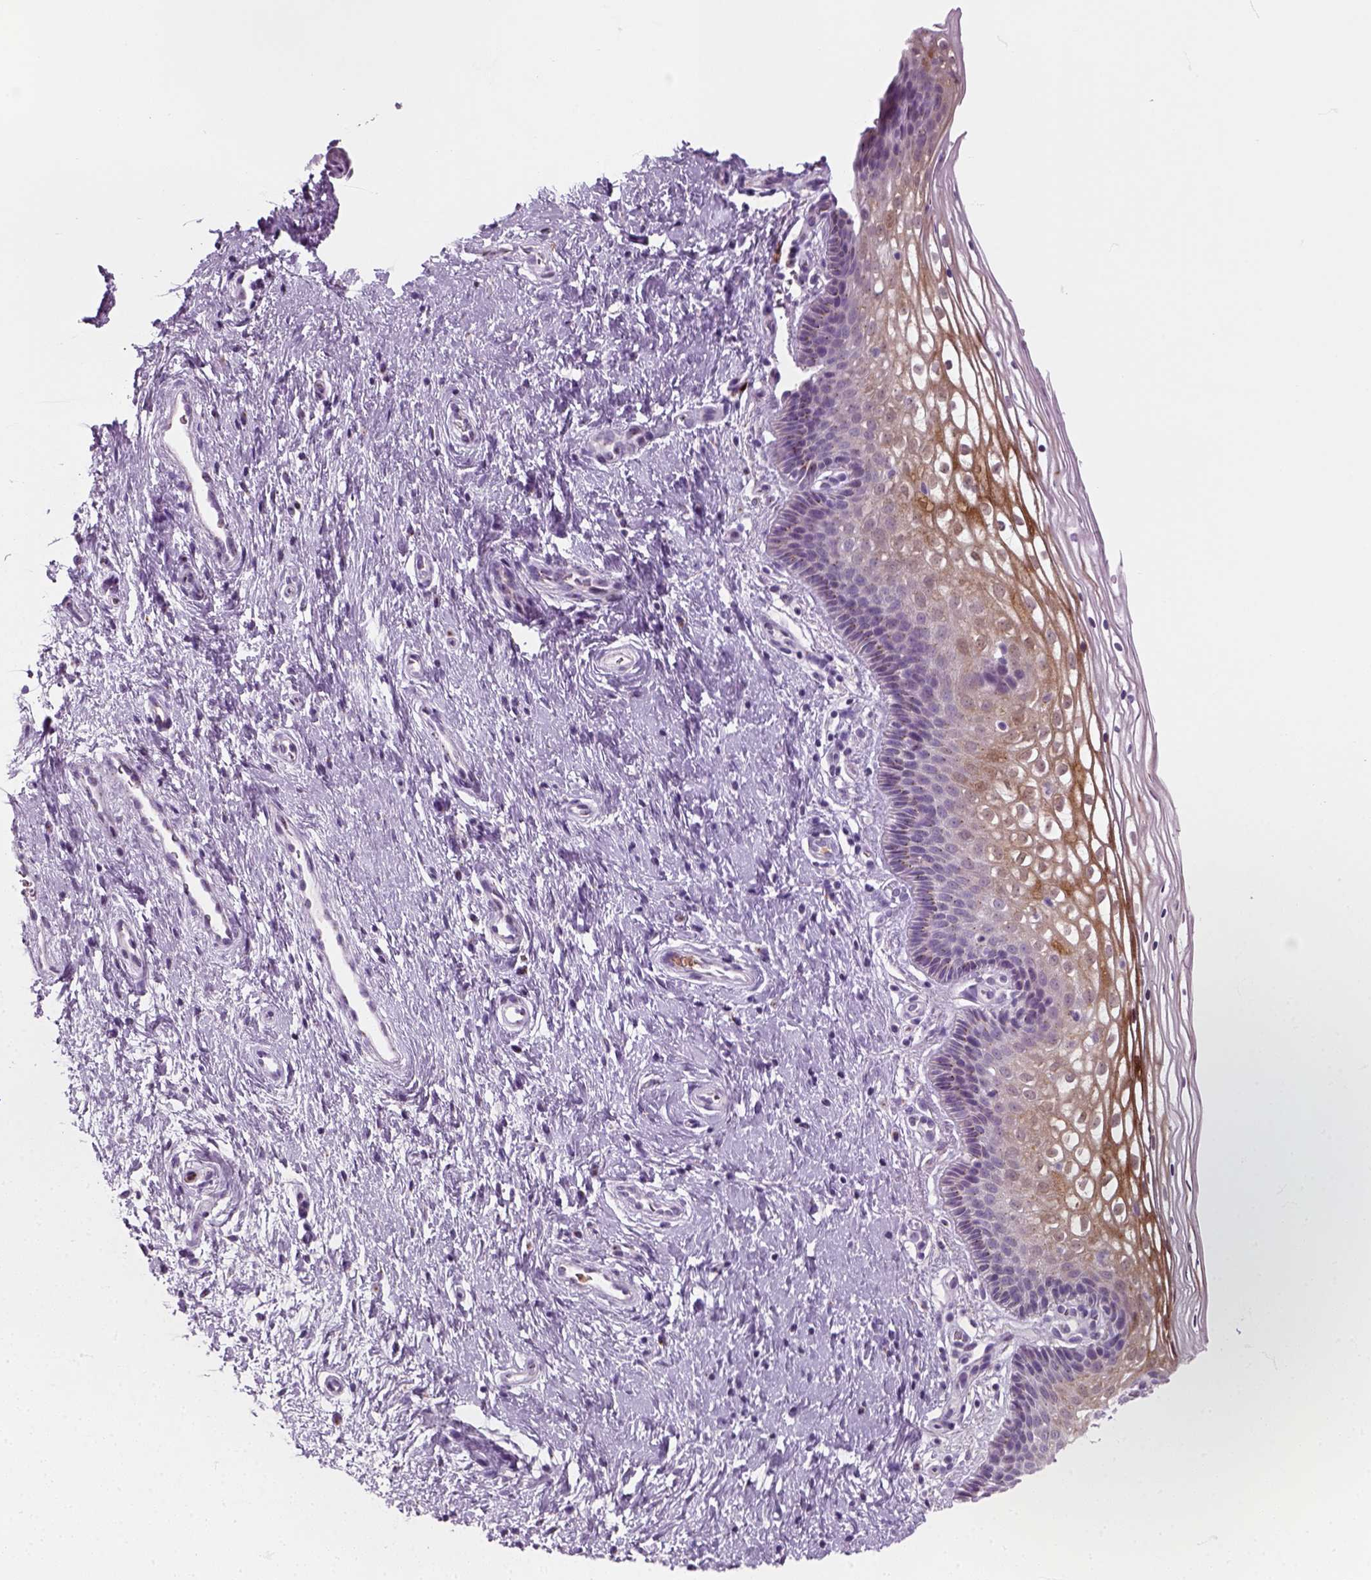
{"staining": {"intensity": "negative", "quantity": "none", "location": "none"}, "tissue": "cervix", "cell_type": "Glandular cells", "image_type": "normal", "snomed": [{"axis": "morphology", "description": "Normal tissue, NOS"}, {"axis": "topography", "description": "Cervix"}], "caption": "High magnification brightfield microscopy of benign cervix stained with DAB (3,3'-diaminobenzidine) (brown) and counterstained with hematoxylin (blue): glandular cells show no significant positivity. The staining was performed using DAB (3,3'-diaminobenzidine) to visualize the protein expression in brown, while the nuclei were stained in blue with hematoxylin (Magnification: 20x).", "gene": "IL4", "patient": {"sex": "female", "age": 34}}